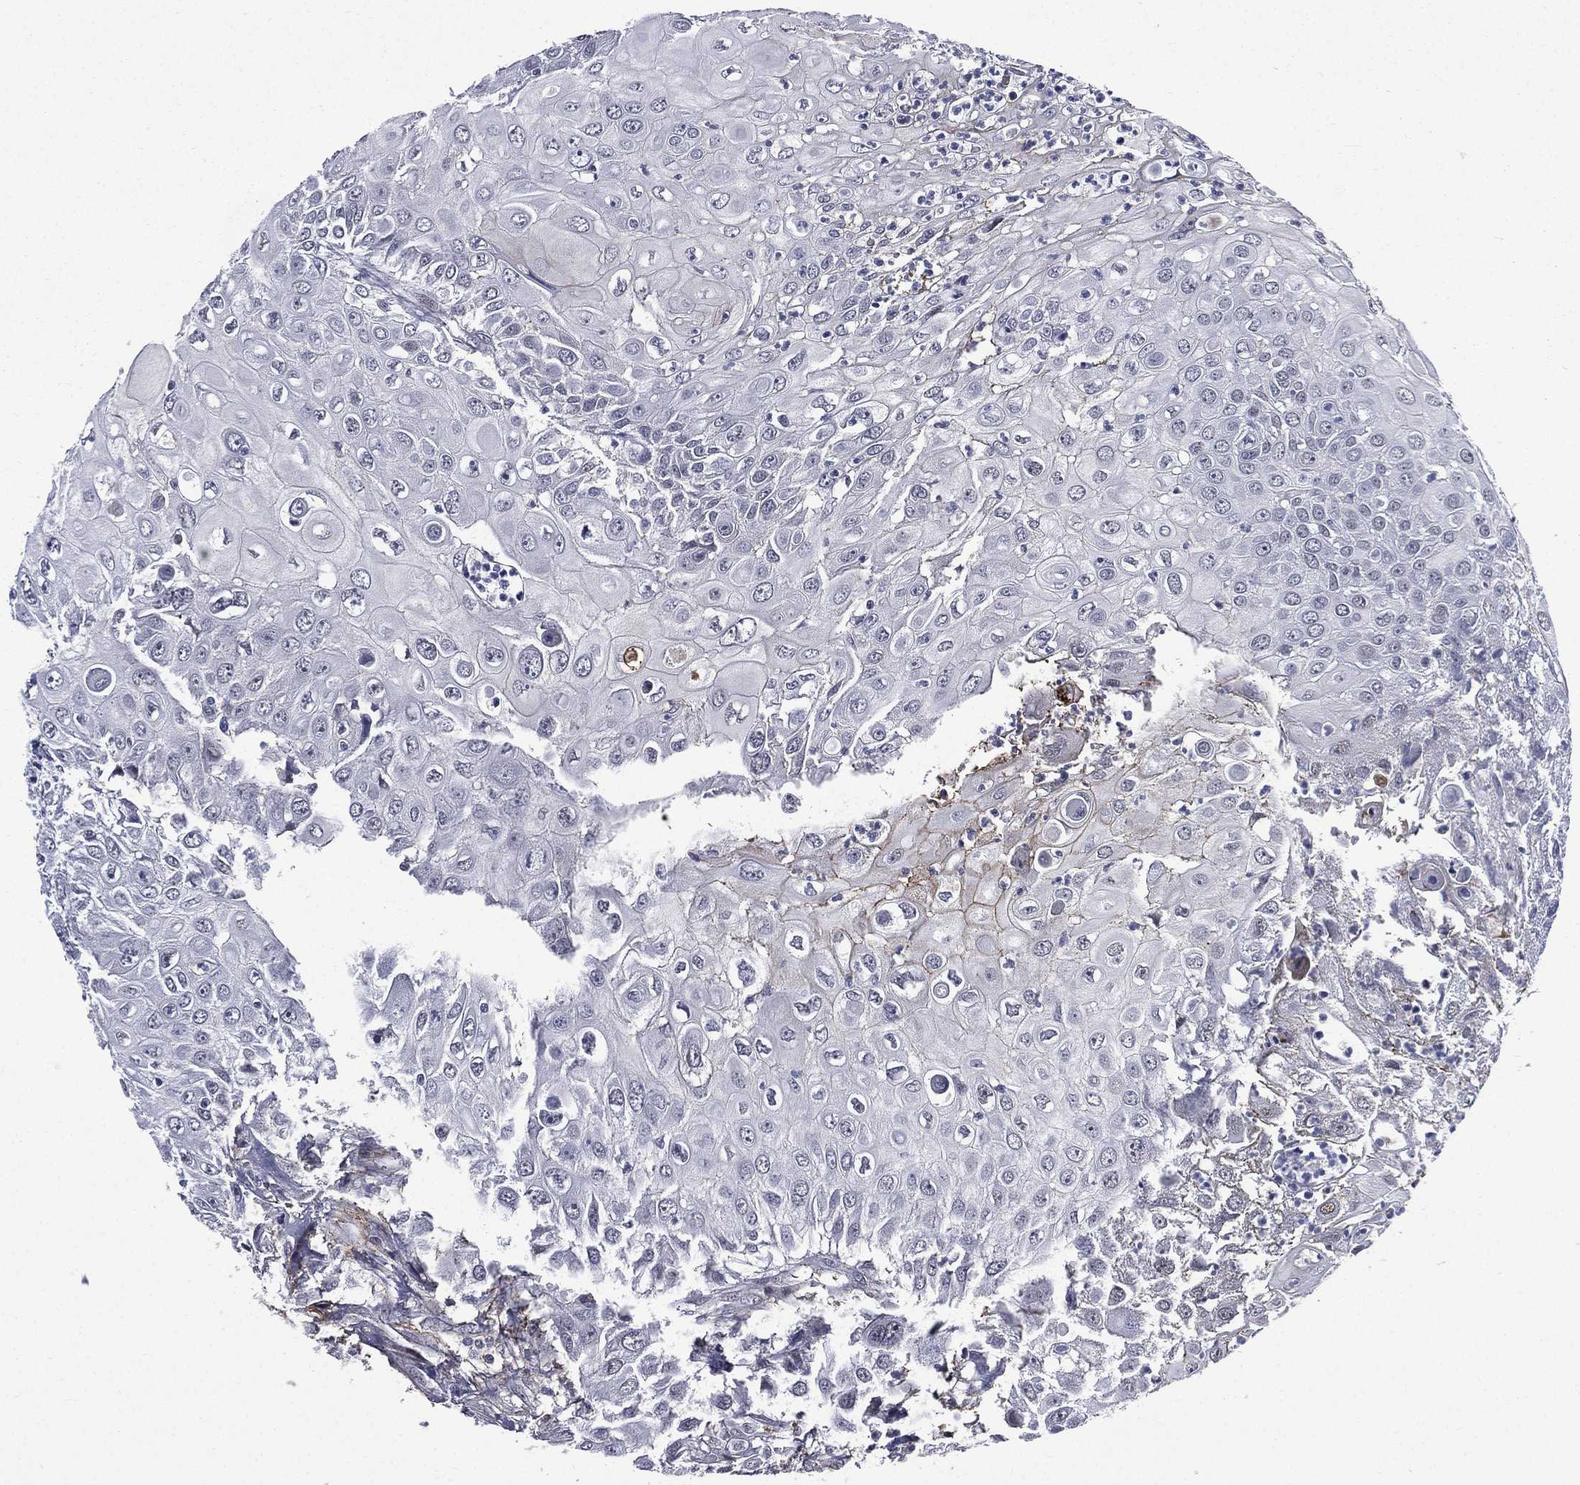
{"staining": {"intensity": "negative", "quantity": "none", "location": "none"}, "tissue": "urothelial cancer", "cell_type": "Tumor cells", "image_type": "cancer", "snomed": [{"axis": "morphology", "description": "Urothelial carcinoma, High grade"}, {"axis": "topography", "description": "Urinary bladder"}], "caption": "A high-resolution photomicrograph shows immunohistochemistry (IHC) staining of urothelial carcinoma (high-grade), which demonstrates no significant staining in tumor cells.", "gene": "FGG", "patient": {"sex": "female", "age": 79}}